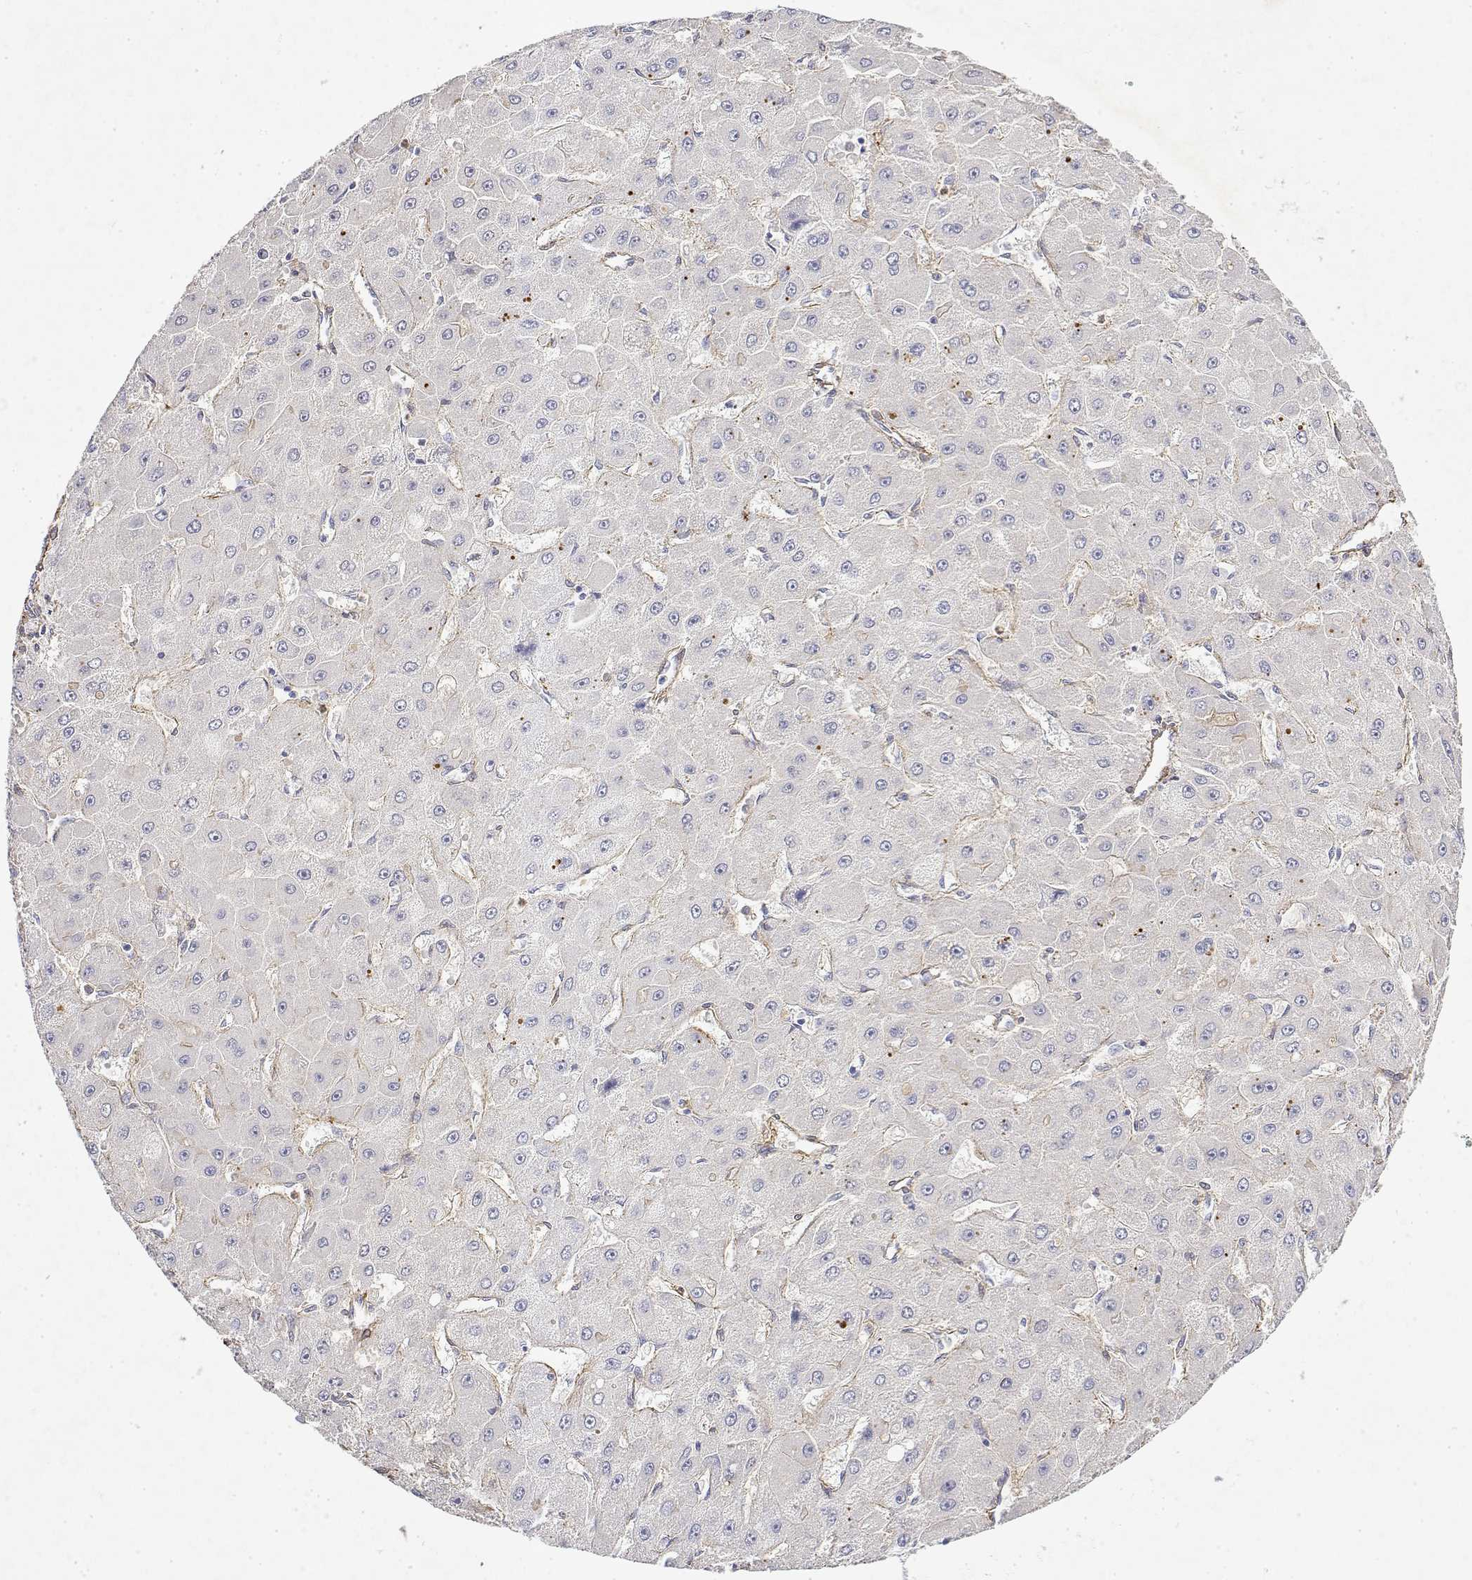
{"staining": {"intensity": "negative", "quantity": "none", "location": "none"}, "tissue": "liver cancer", "cell_type": "Tumor cells", "image_type": "cancer", "snomed": [{"axis": "morphology", "description": "Carcinoma, Hepatocellular, NOS"}, {"axis": "topography", "description": "Liver"}], "caption": "Human liver hepatocellular carcinoma stained for a protein using IHC reveals no expression in tumor cells.", "gene": "SOWAHD", "patient": {"sex": "female", "age": 25}}